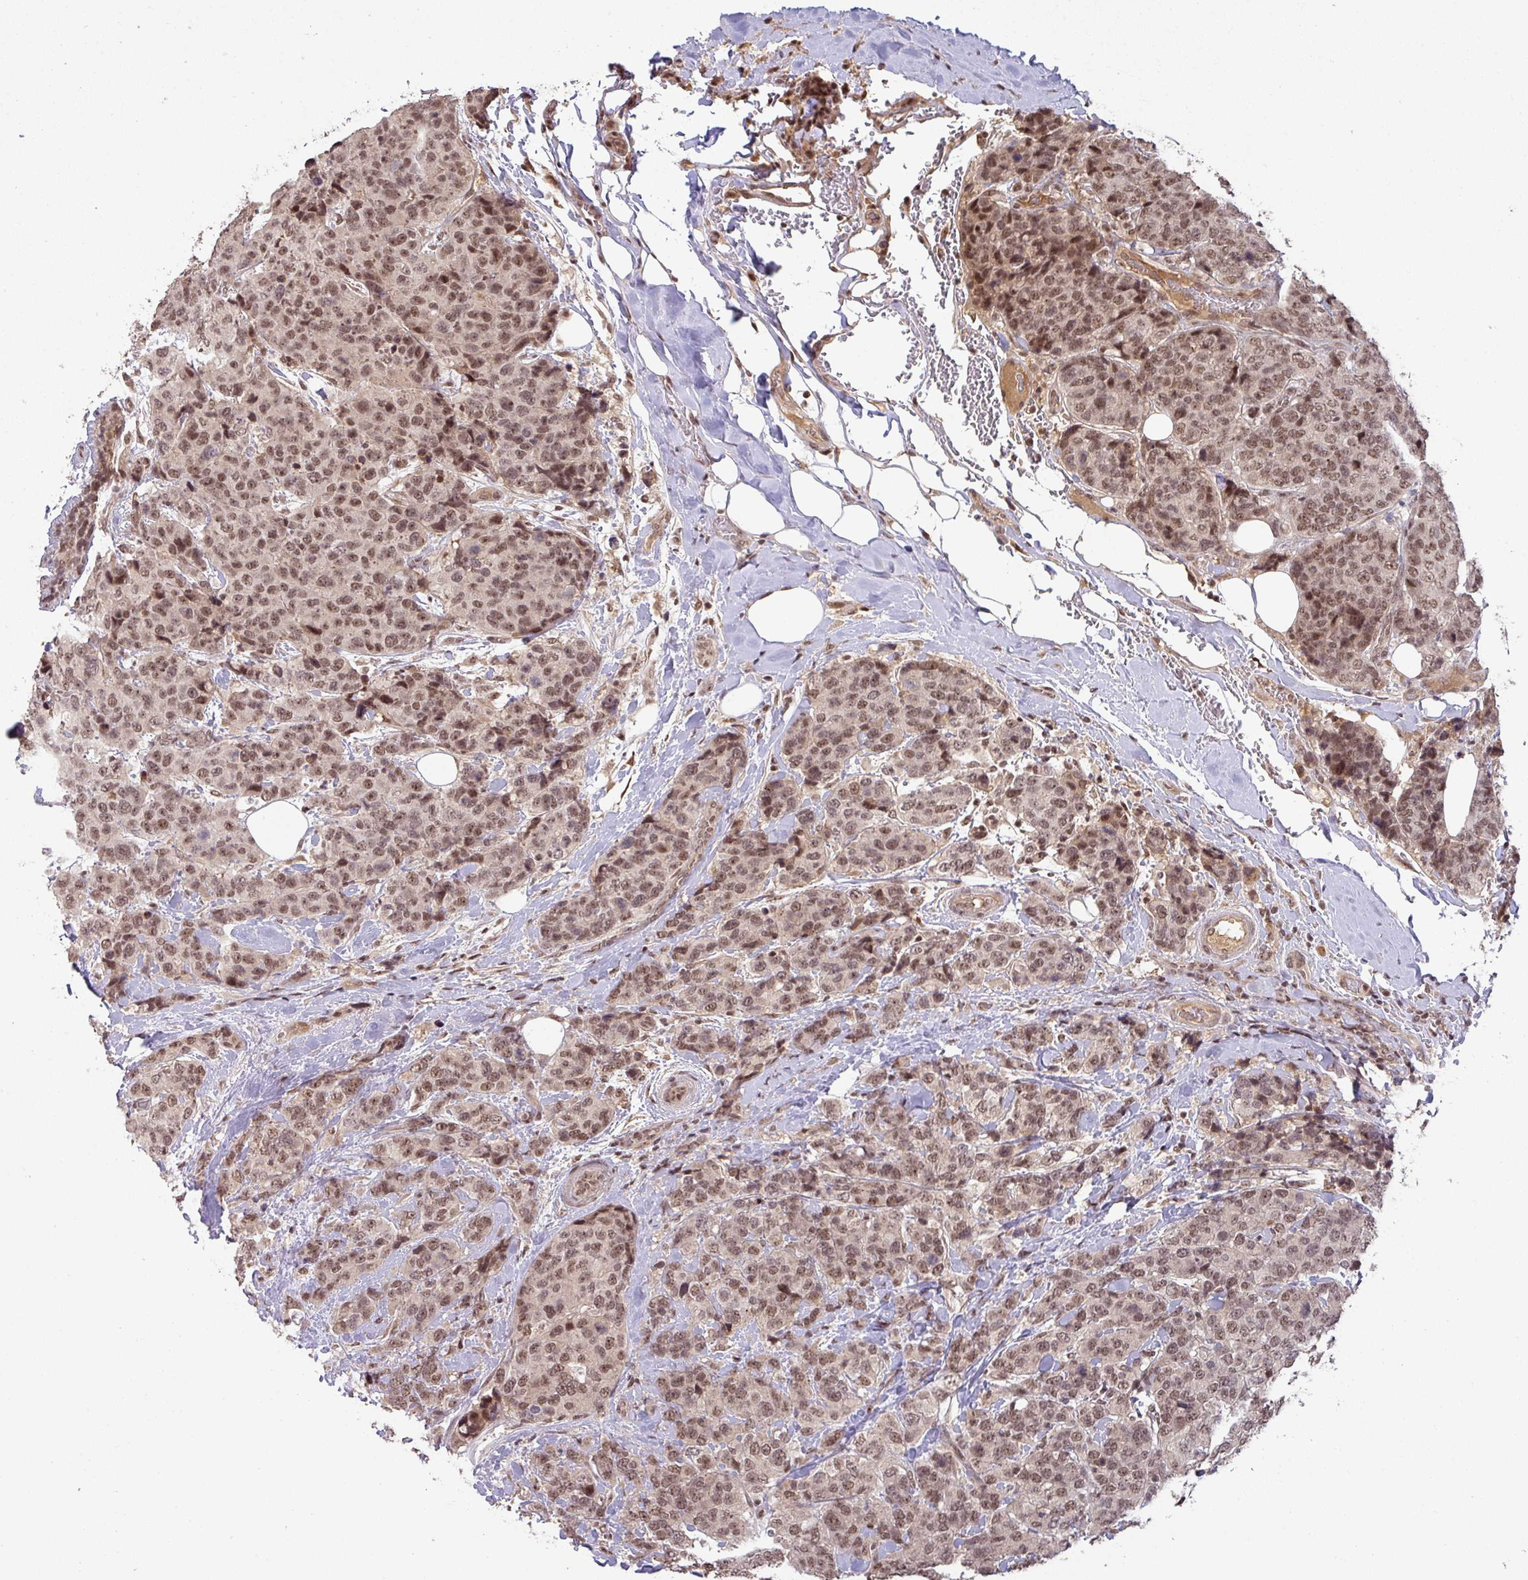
{"staining": {"intensity": "moderate", "quantity": ">75%", "location": "nuclear"}, "tissue": "breast cancer", "cell_type": "Tumor cells", "image_type": "cancer", "snomed": [{"axis": "morphology", "description": "Lobular carcinoma"}, {"axis": "topography", "description": "Breast"}], "caption": "Approximately >75% of tumor cells in human lobular carcinoma (breast) show moderate nuclear protein positivity as visualized by brown immunohistochemical staining.", "gene": "ZBTB14", "patient": {"sex": "female", "age": 59}}